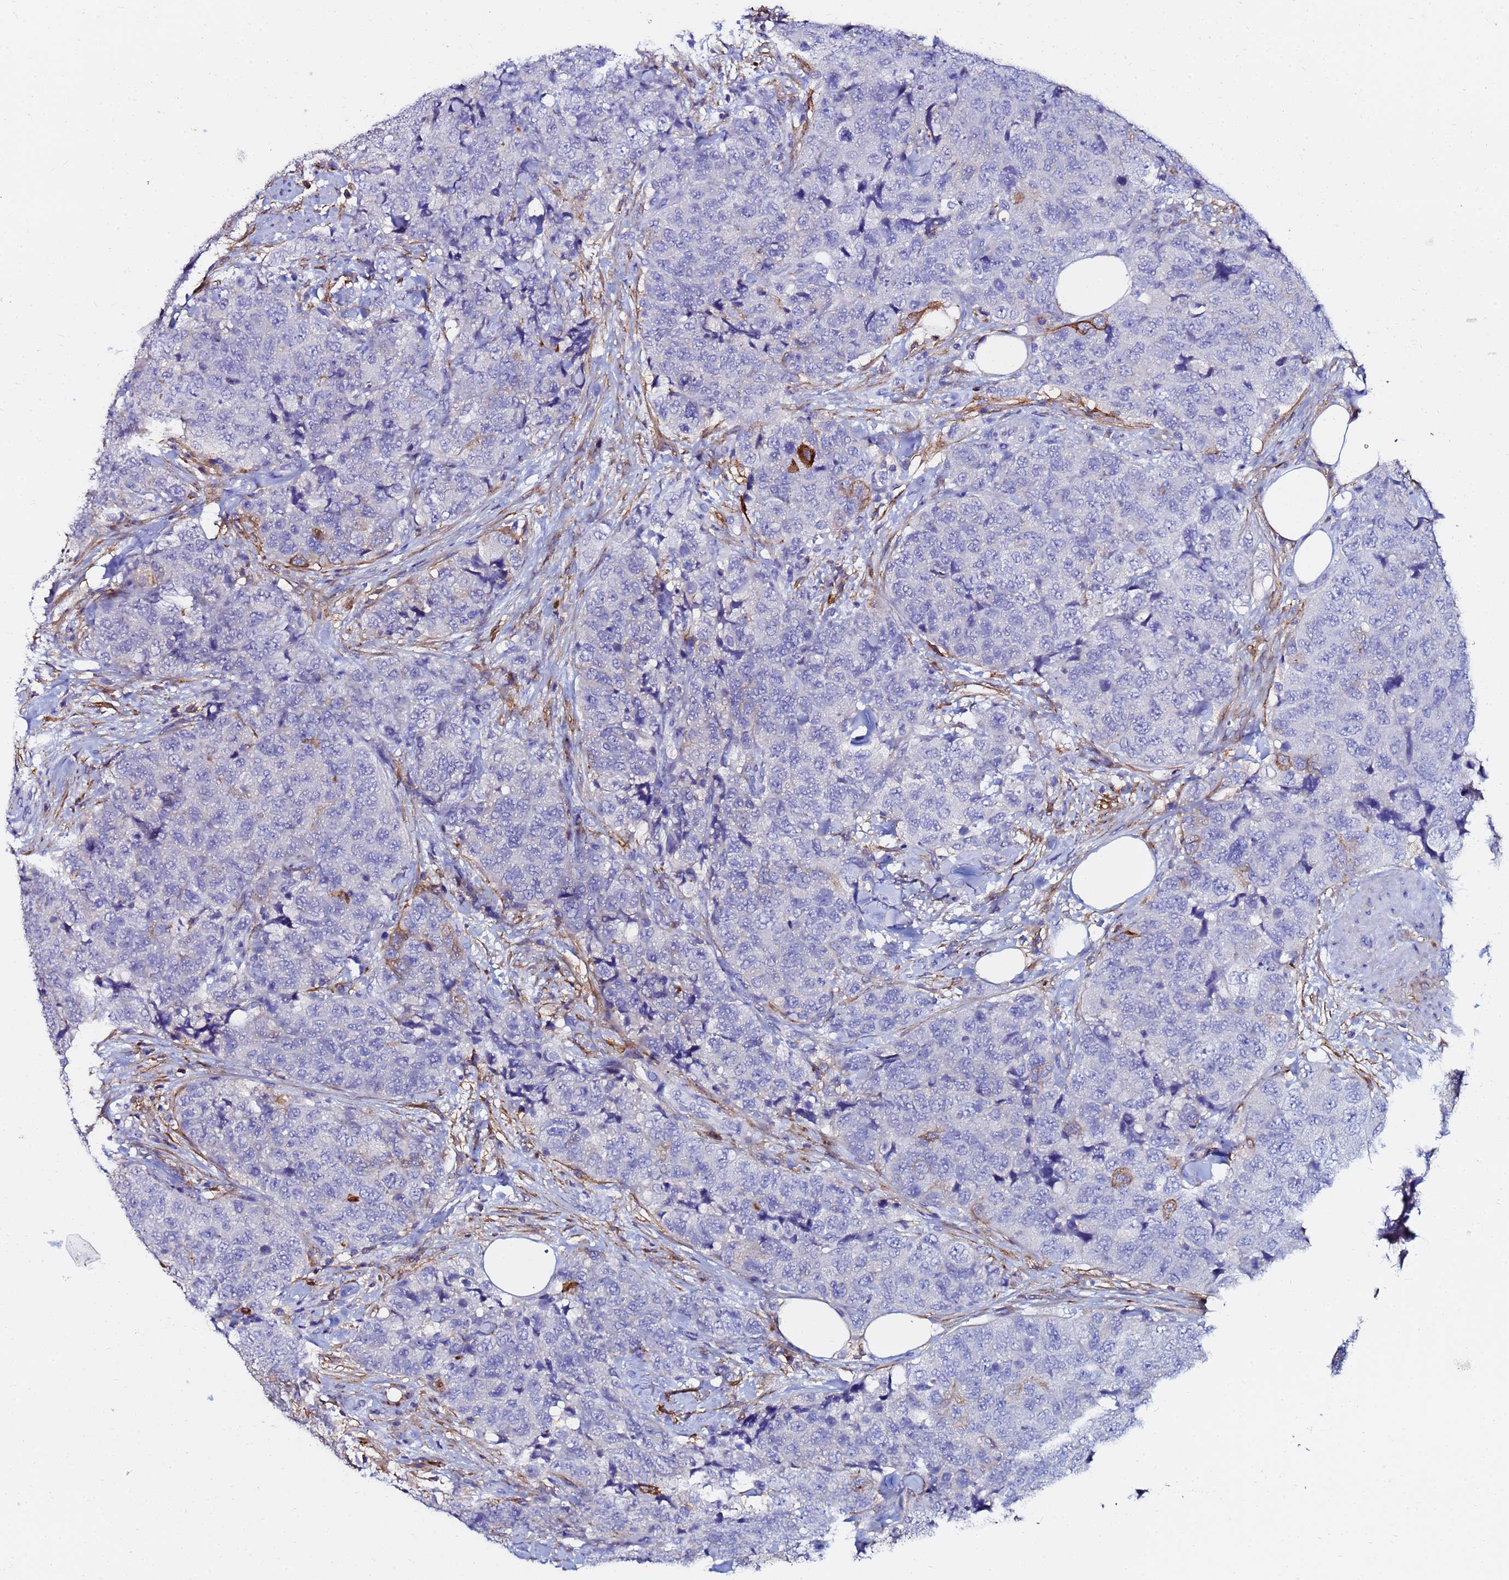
{"staining": {"intensity": "negative", "quantity": "none", "location": "none"}, "tissue": "urothelial cancer", "cell_type": "Tumor cells", "image_type": "cancer", "snomed": [{"axis": "morphology", "description": "Urothelial carcinoma, High grade"}, {"axis": "topography", "description": "Urinary bladder"}], "caption": "Human urothelial cancer stained for a protein using immunohistochemistry exhibits no staining in tumor cells.", "gene": "BASP1", "patient": {"sex": "female", "age": 78}}